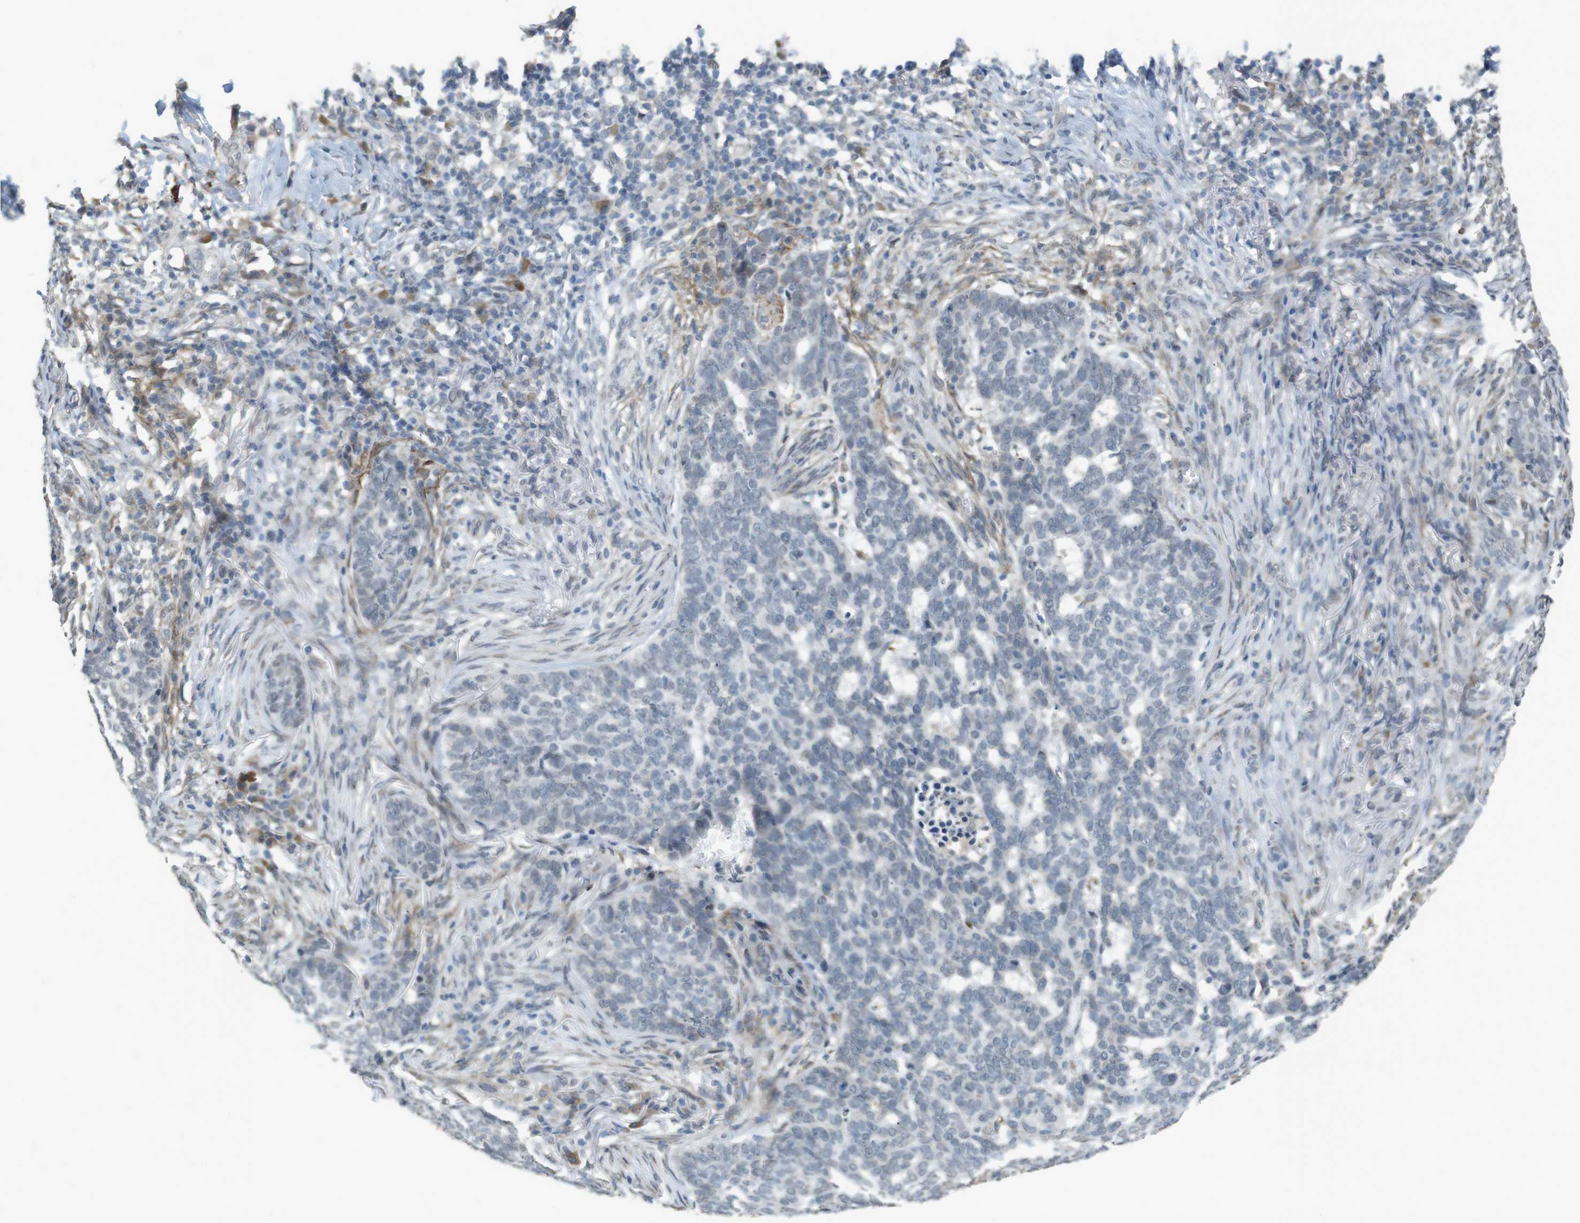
{"staining": {"intensity": "negative", "quantity": "none", "location": "none"}, "tissue": "skin cancer", "cell_type": "Tumor cells", "image_type": "cancer", "snomed": [{"axis": "morphology", "description": "Basal cell carcinoma"}, {"axis": "topography", "description": "Skin"}], "caption": "Immunohistochemical staining of skin cancer reveals no significant staining in tumor cells.", "gene": "FZD10", "patient": {"sex": "male", "age": 85}}